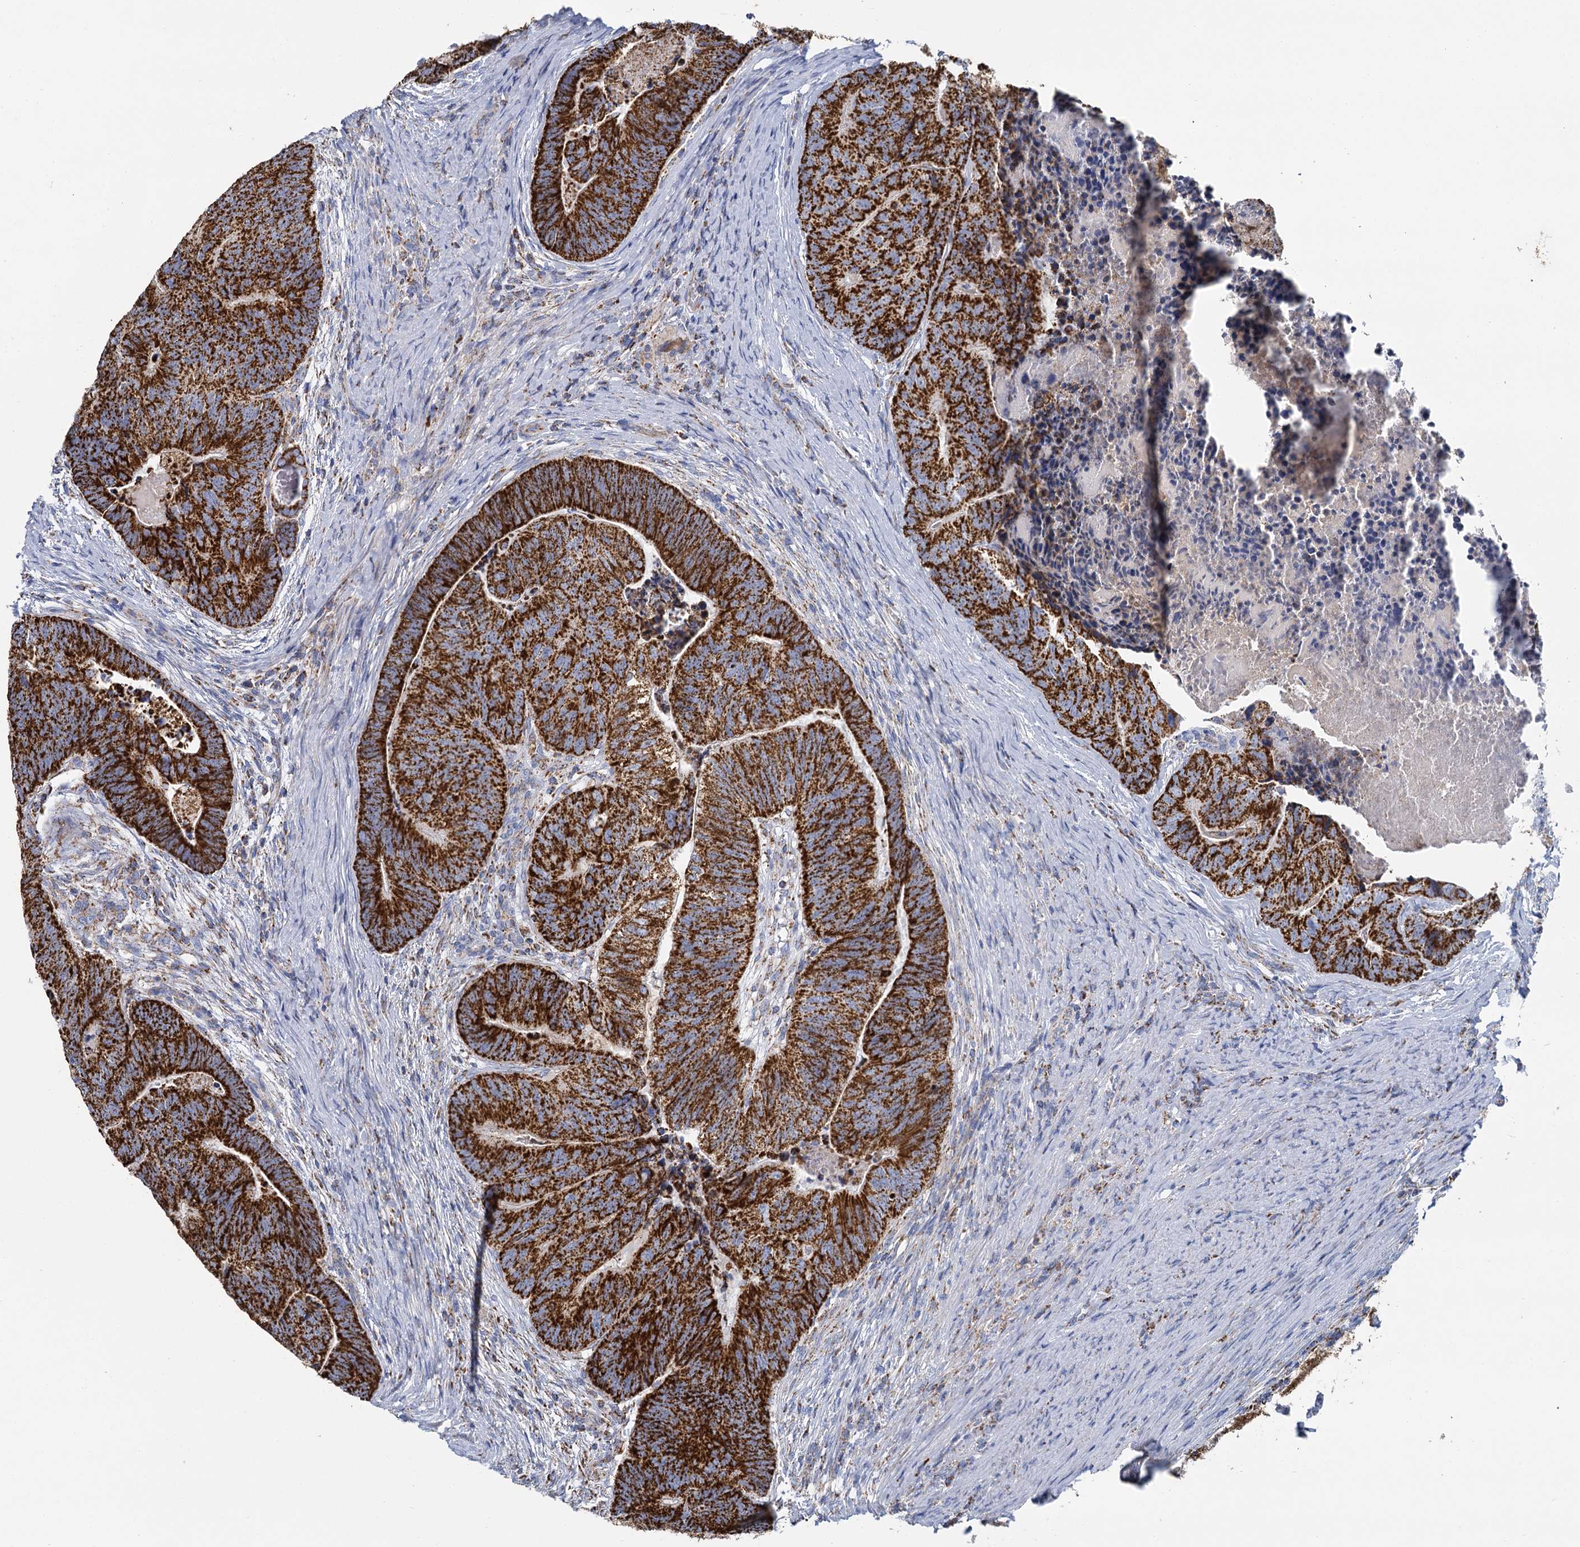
{"staining": {"intensity": "strong", "quantity": ">75%", "location": "cytoplasmic/membranous"}, "tissue": "colorectal cancer", "cell_type": "Tumor cells", "image_type": "cancer", "snomed": [{"axis": "morphology", "description": "Adenocarcinoma, NOS"}, {"axis": "topography", "description": "Colon"}], "caption": "Immunohistochemical staining of colorectal adenocarcinoma reveals high levels of strong cytoplasmic/membranous protein staining in about >75% of tumor cells.", "gene": "CCP110", "patient": {"sex": "female", "age": 67}}